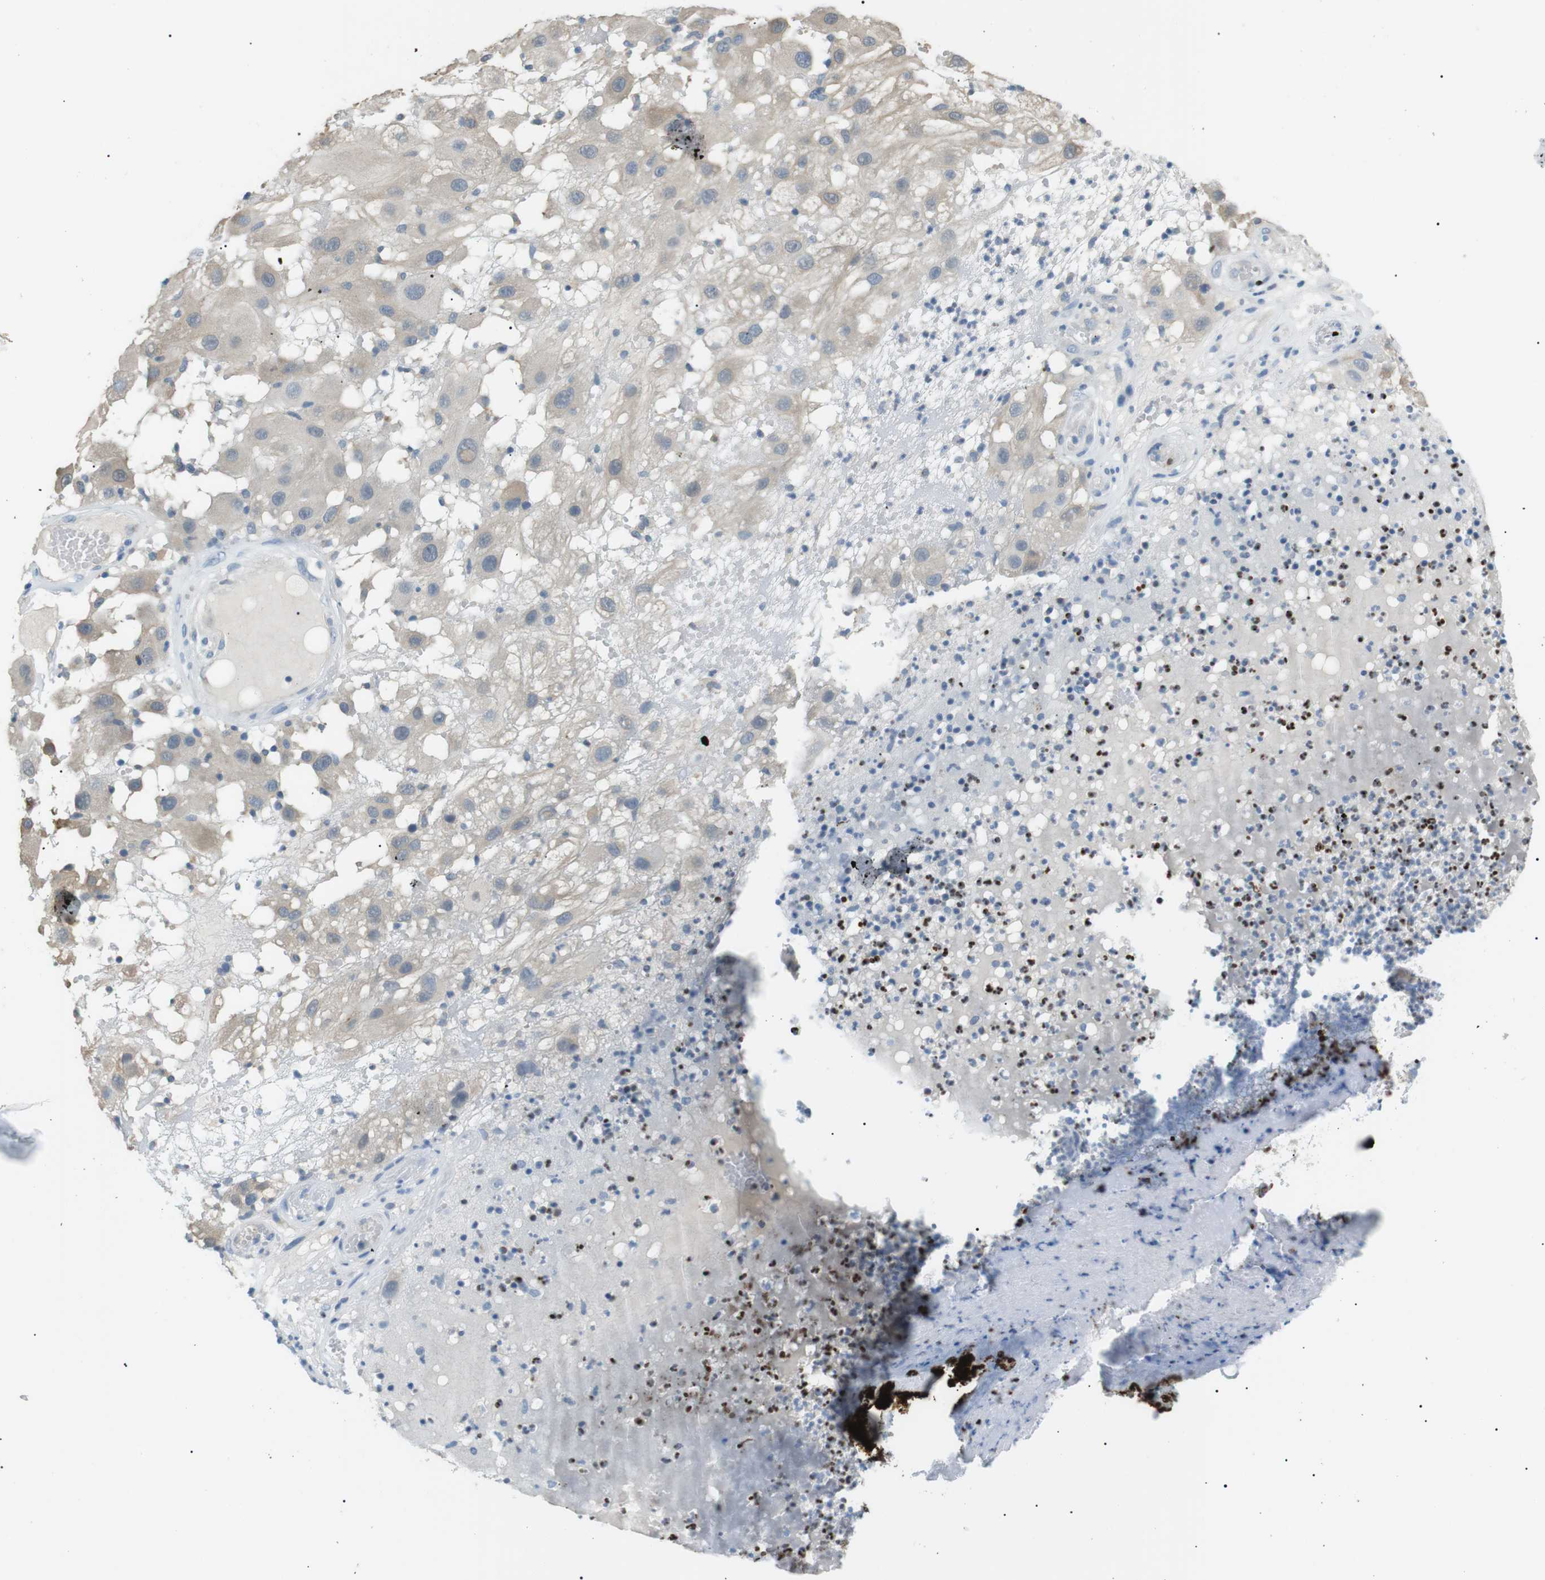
{"staining": {"intensity": "negative", "quantity": "none", "location": "none"}, "tissue": "melanoma", "cell_type": "Tumor cells", "image_type": "cancer", "snomed": [{"axis": "morphology", "description": "Malignant melanoma, NOS"}, {"axis": "topography", "description": "Skin"}], "caption": "Tumor cells show no significant protein positivity in melanoma. The staining is performed using DAB brown chromogen with nuclei counter-stained in using hematoxylin.", "gene": "CDH26", "patient": {"sex": "female", "age": 81}}